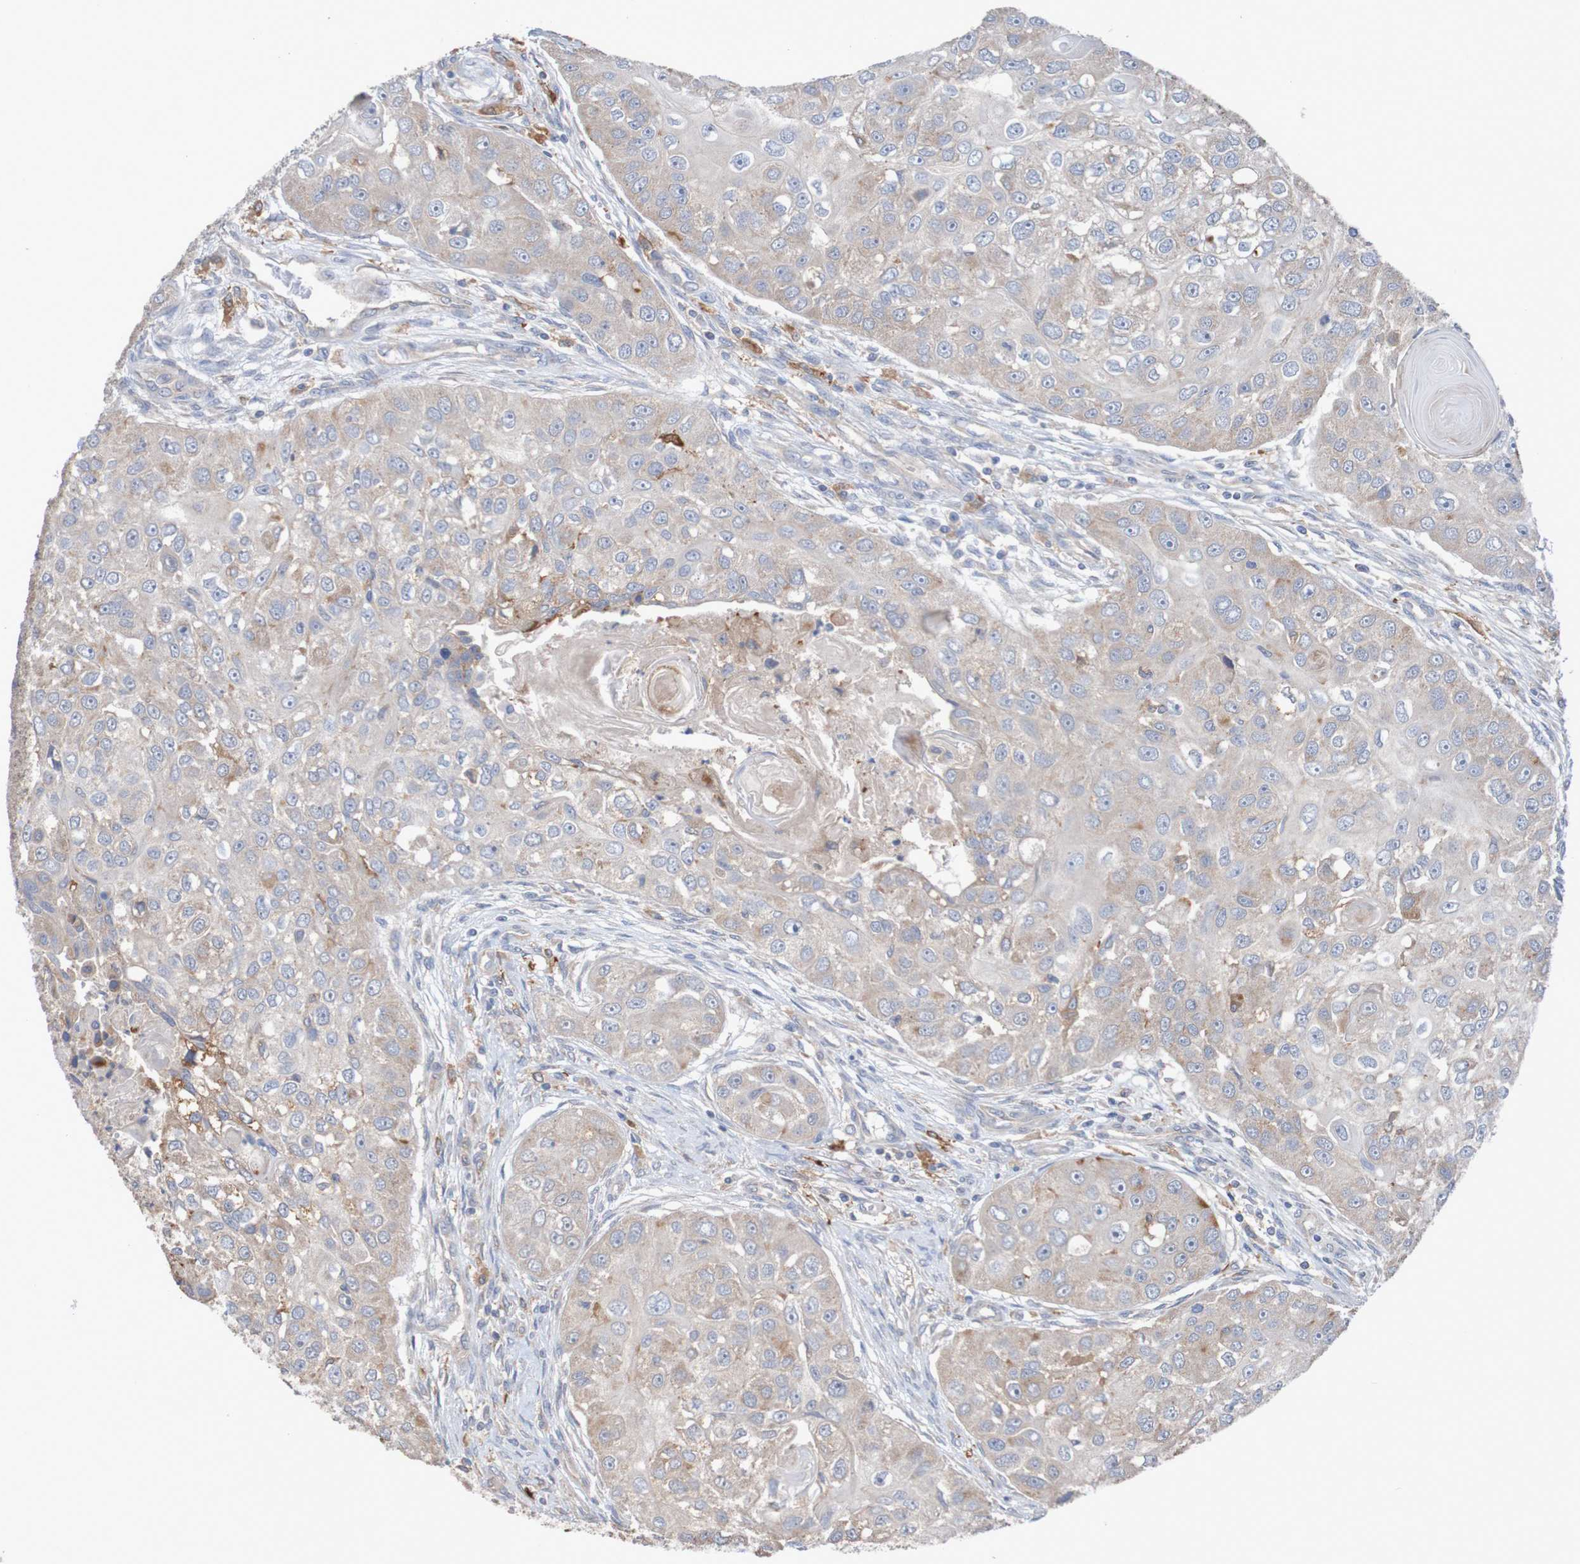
{"staining": {"intensity": "weak", "quantity": "<25%", "location": "cytoplasmic/membranous"}, "tissue": "head and neck cancer", "cell_type": "Tumor cells", "image_type": "cancer", "snomed": [{"axis": "morphology", "description": "Normal tissue, NOS"}, {"axis": "morphology", "description": "Squamous cell carcinoma, NOS"}, {"axis": "topography", "description": "Skeletal muscle"}, {"axis": "topography", "description": "Head-Neck"}], "caption": "This is an immunohistochemistry image of human head and neck cancer. There is no expression in tumor cells.", "gene": "PHYH", "patient": {"sex": "male", "age": 51}}